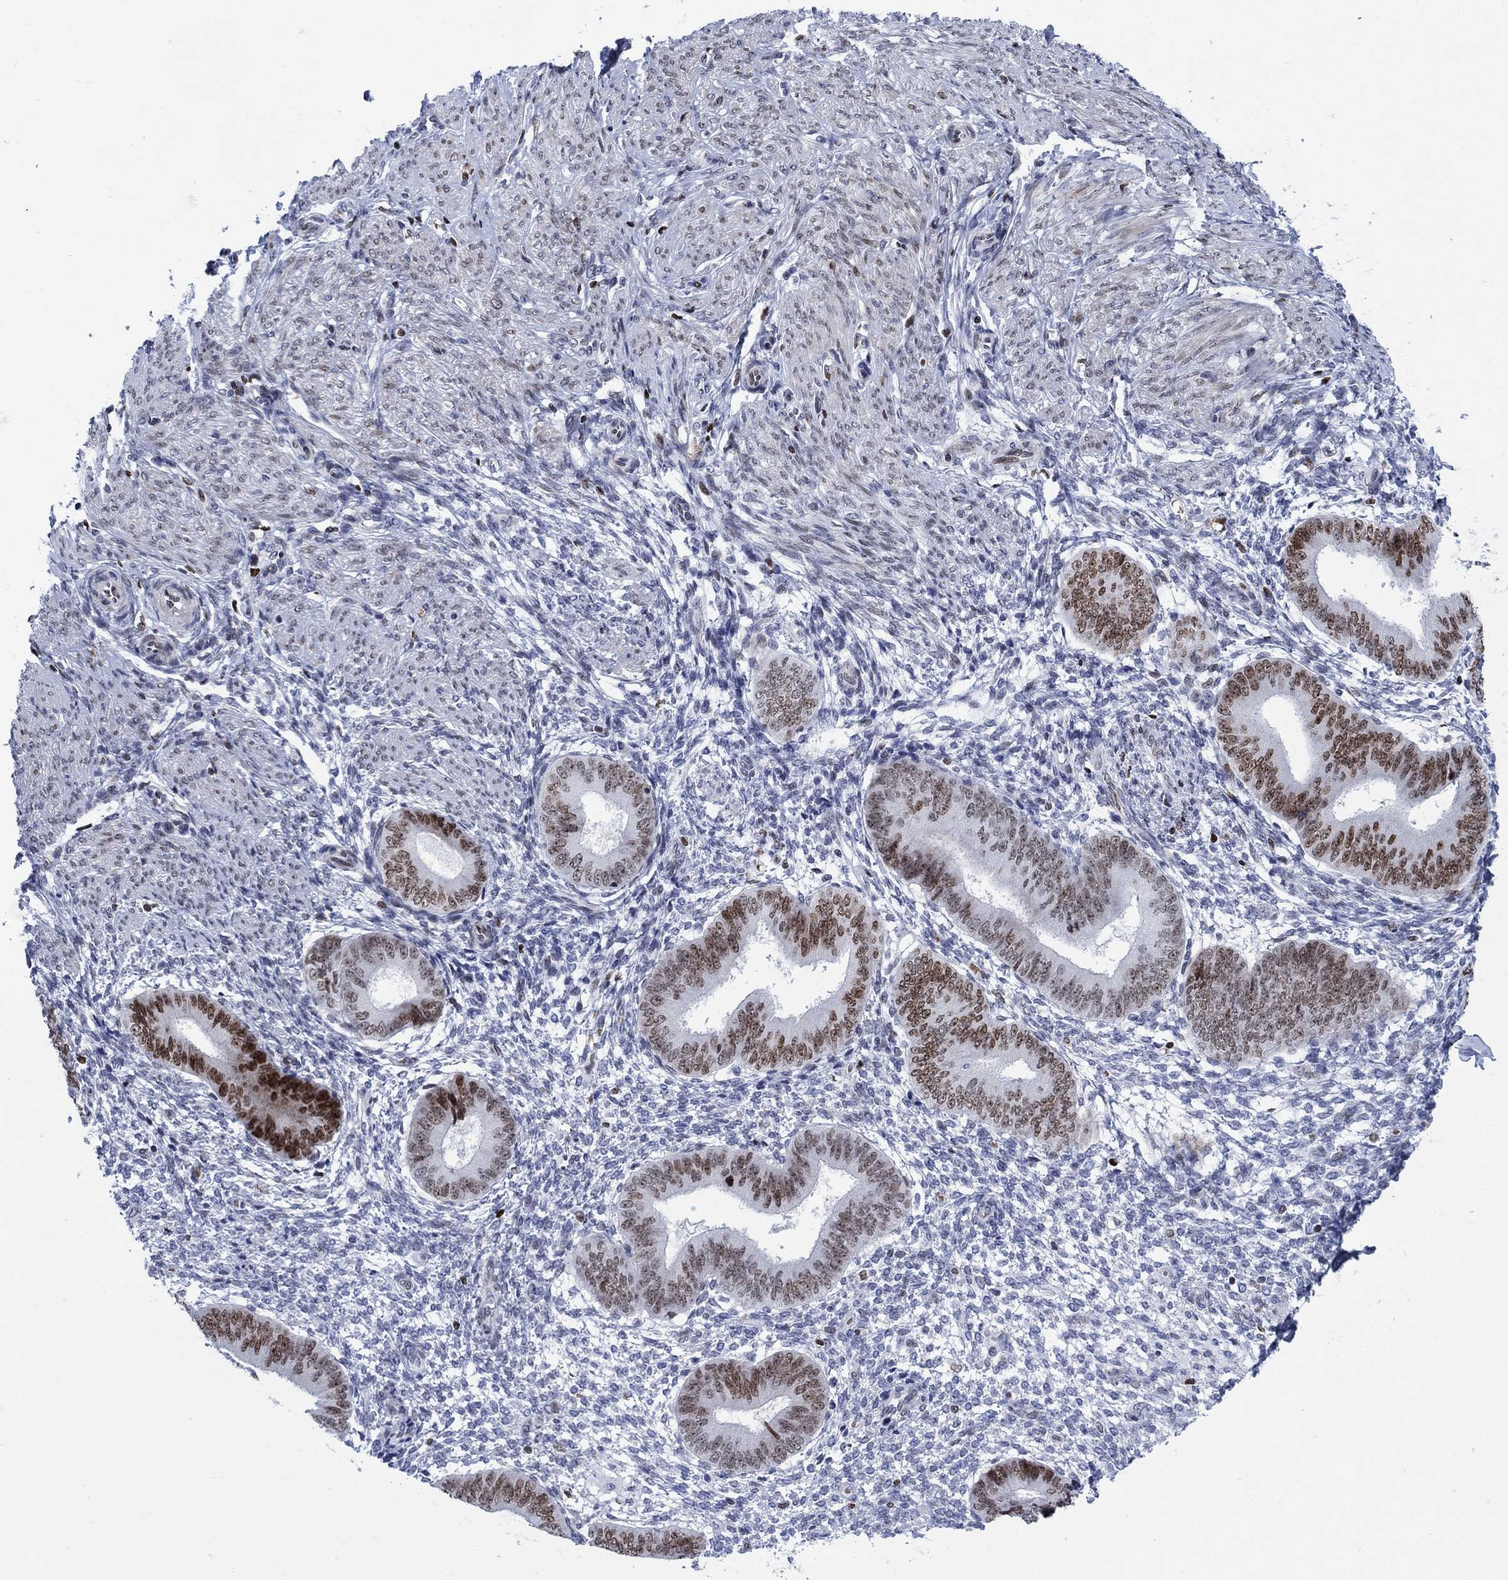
{"staining": {"intensity": "negative", "quantity": "none", "location": "none"}, "tissue": "endometrium", "cell_type": "Cells in endometrial stroma", "image_type": "normal", "snomed": [{"axis": "morphology", "description": "Normal tissue, NOS"}, {"axis": "topography", "description": "Endometrium"}], "caption": "Histopathology image shows no protein positivity in cells in endometrial stroma of benign endometrium. The staining is performed using DAB (3,3'-diaminobenzidine) brown chromogen with nuclei counter-stained in using hematoxylin.", "gene": "HMGA1", "patient": {"sex": "female", "age": 47}}